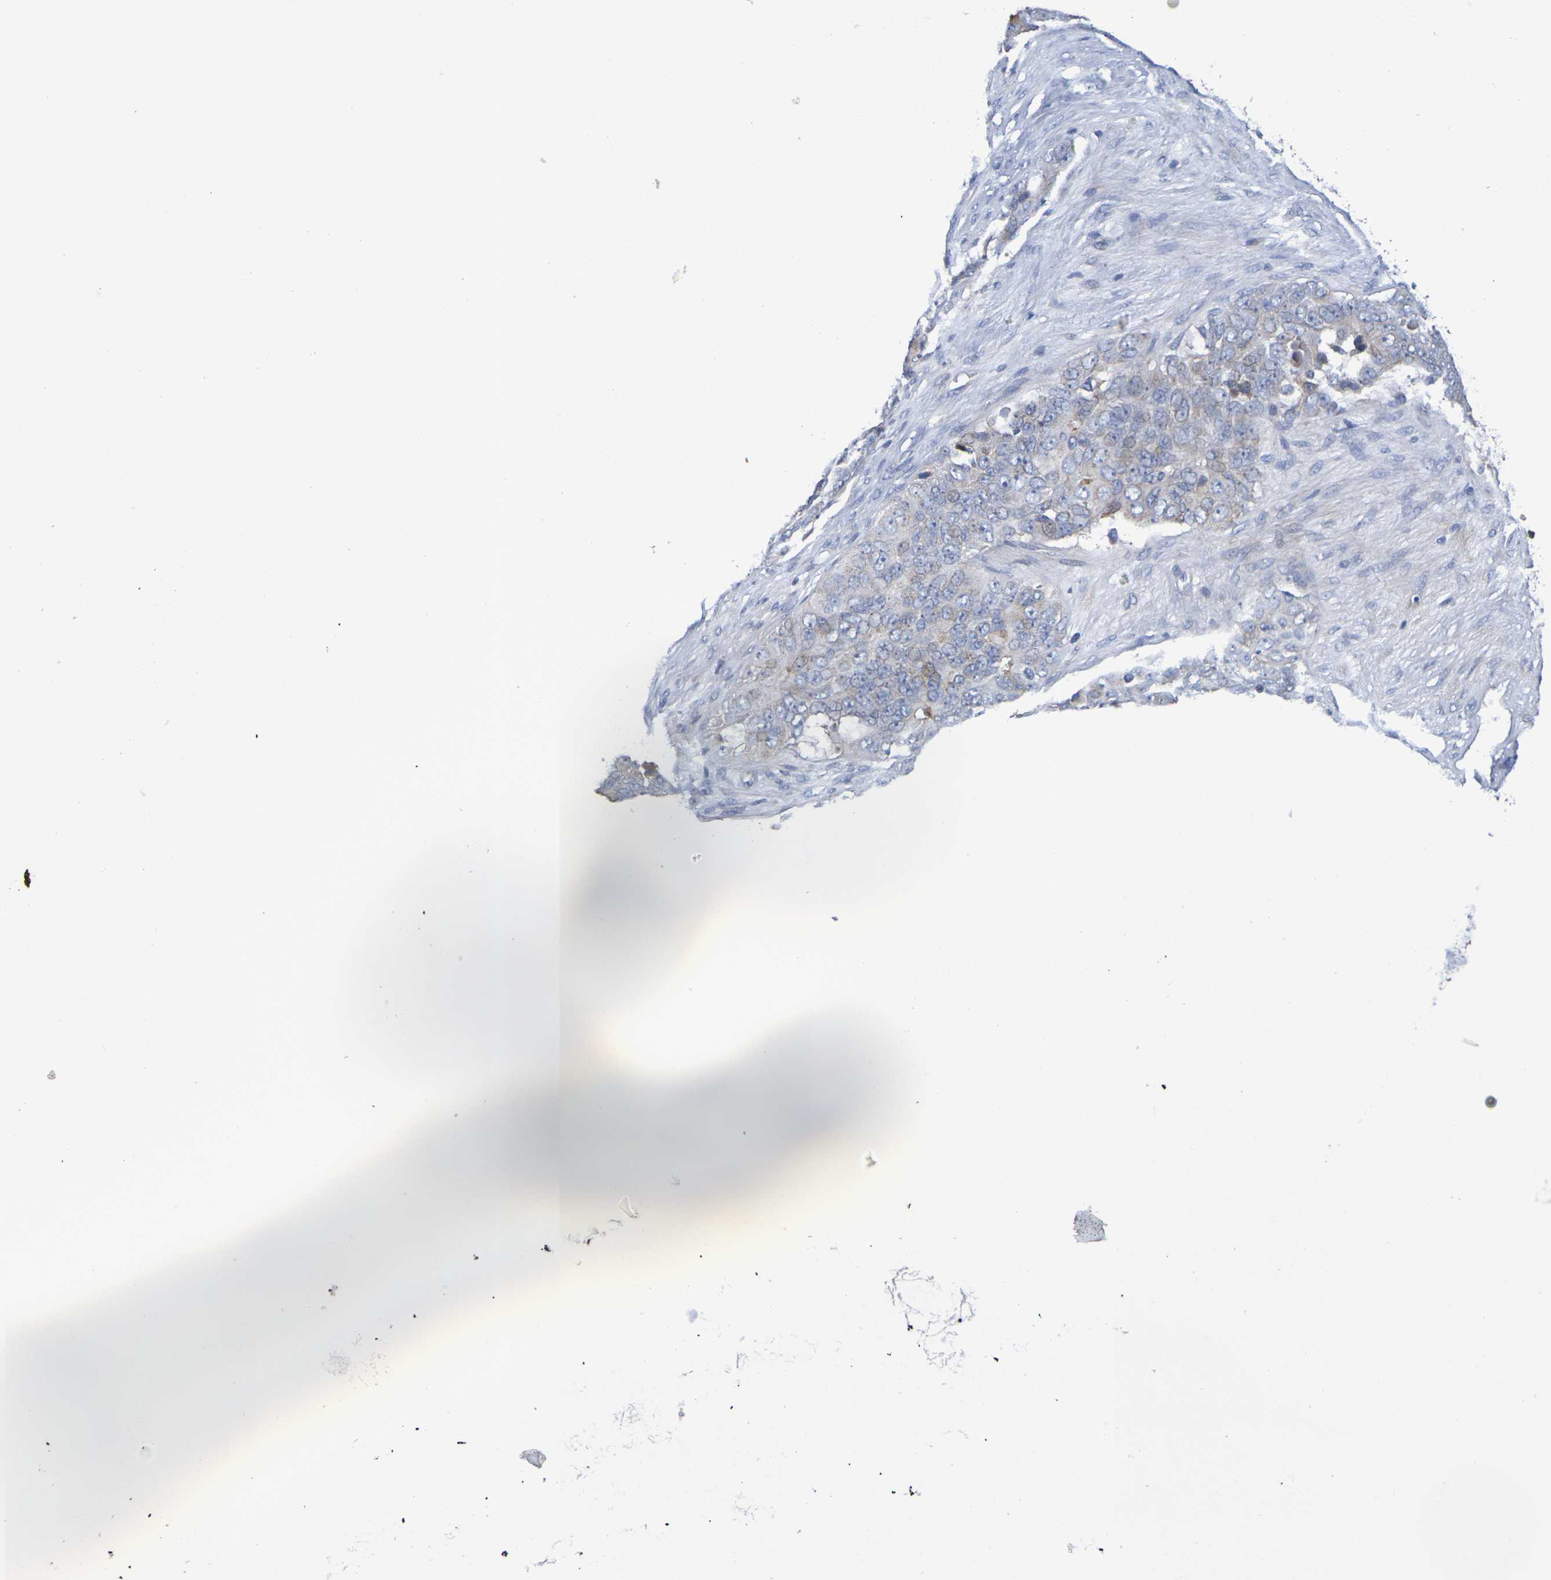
{"staining": {"intensity": "weak", "quantity": "25%-75%", "location": "cytoplasmic/membranous"}, "tissue": "ovarian cancer", "cell_type": "Tumor cells", "image_type": "cancer", "snomed": [{"axis": "morphology", "description": "Carcinoma, endometroid"}, {"axis": "topography", "description": "Ovary"}], "caption": "Brown immunohistochemical staining in ovarian cancer (endometroid carcinoma) shows weak cytoplasmic/membranous positivity in about 25%-75% of tumor cells.", "gene": "SDC4", "patient": {"sex": "female", "age": 51}}